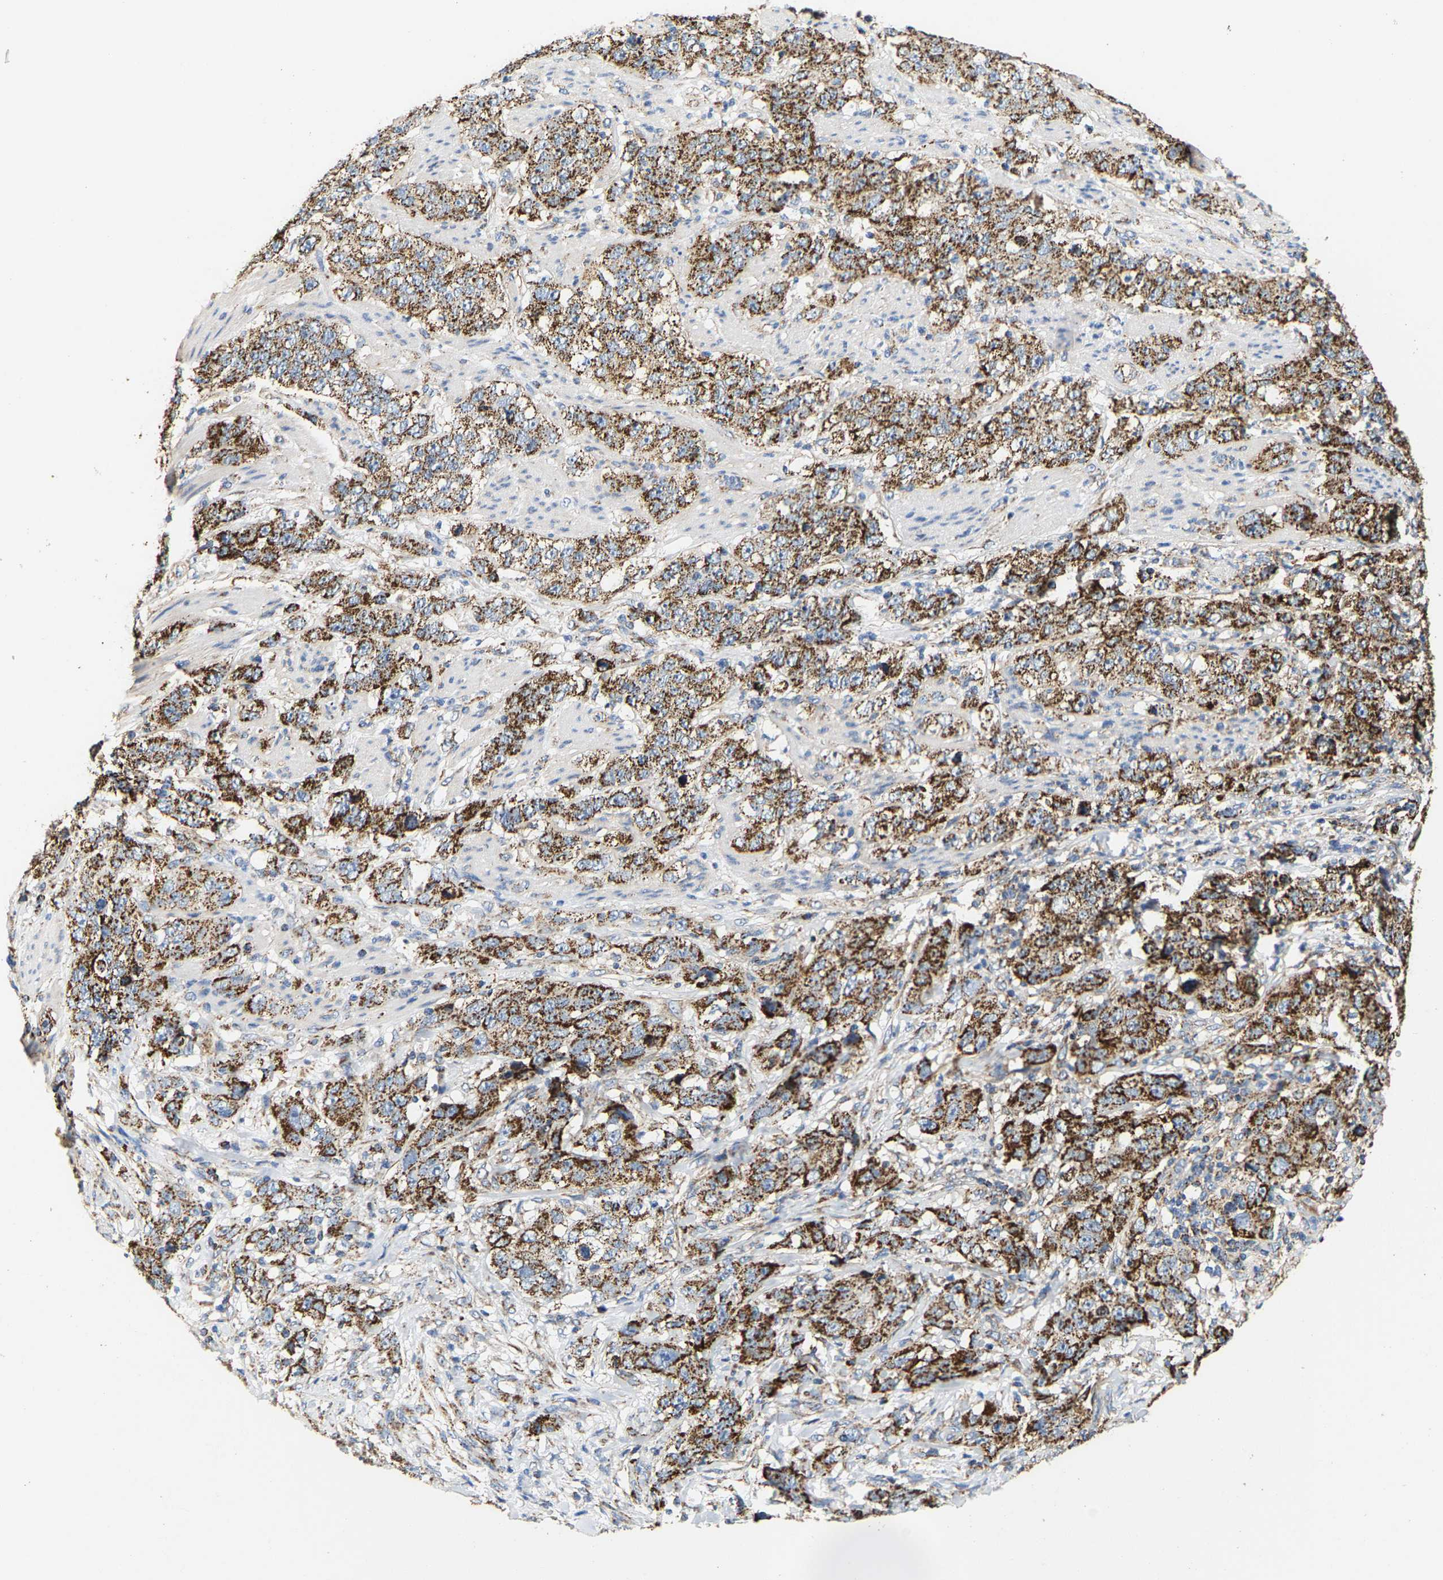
{"staining": {"intensity": "strong", "quantity": ">75%", "location": "cytoplasmic/membranous"}, "tissue": "stomach cancer", "cell_type": "Tumor cells", "image_type": "cancer", "snomed": [{"axis": "morphology", "description": "Adenocarcinoma, NOS"}, {"axis": "topography", "description": "Stomach"}], "caption": "Strong cytoplasmic/membranous expression for a protein is appreciated in approximately >75% of tumor cells of stomach adenocarcinoma using immunohistochemistry (IHC).", "gene": "SHMT2", "patient": {"sex": "male", "age": 48}}